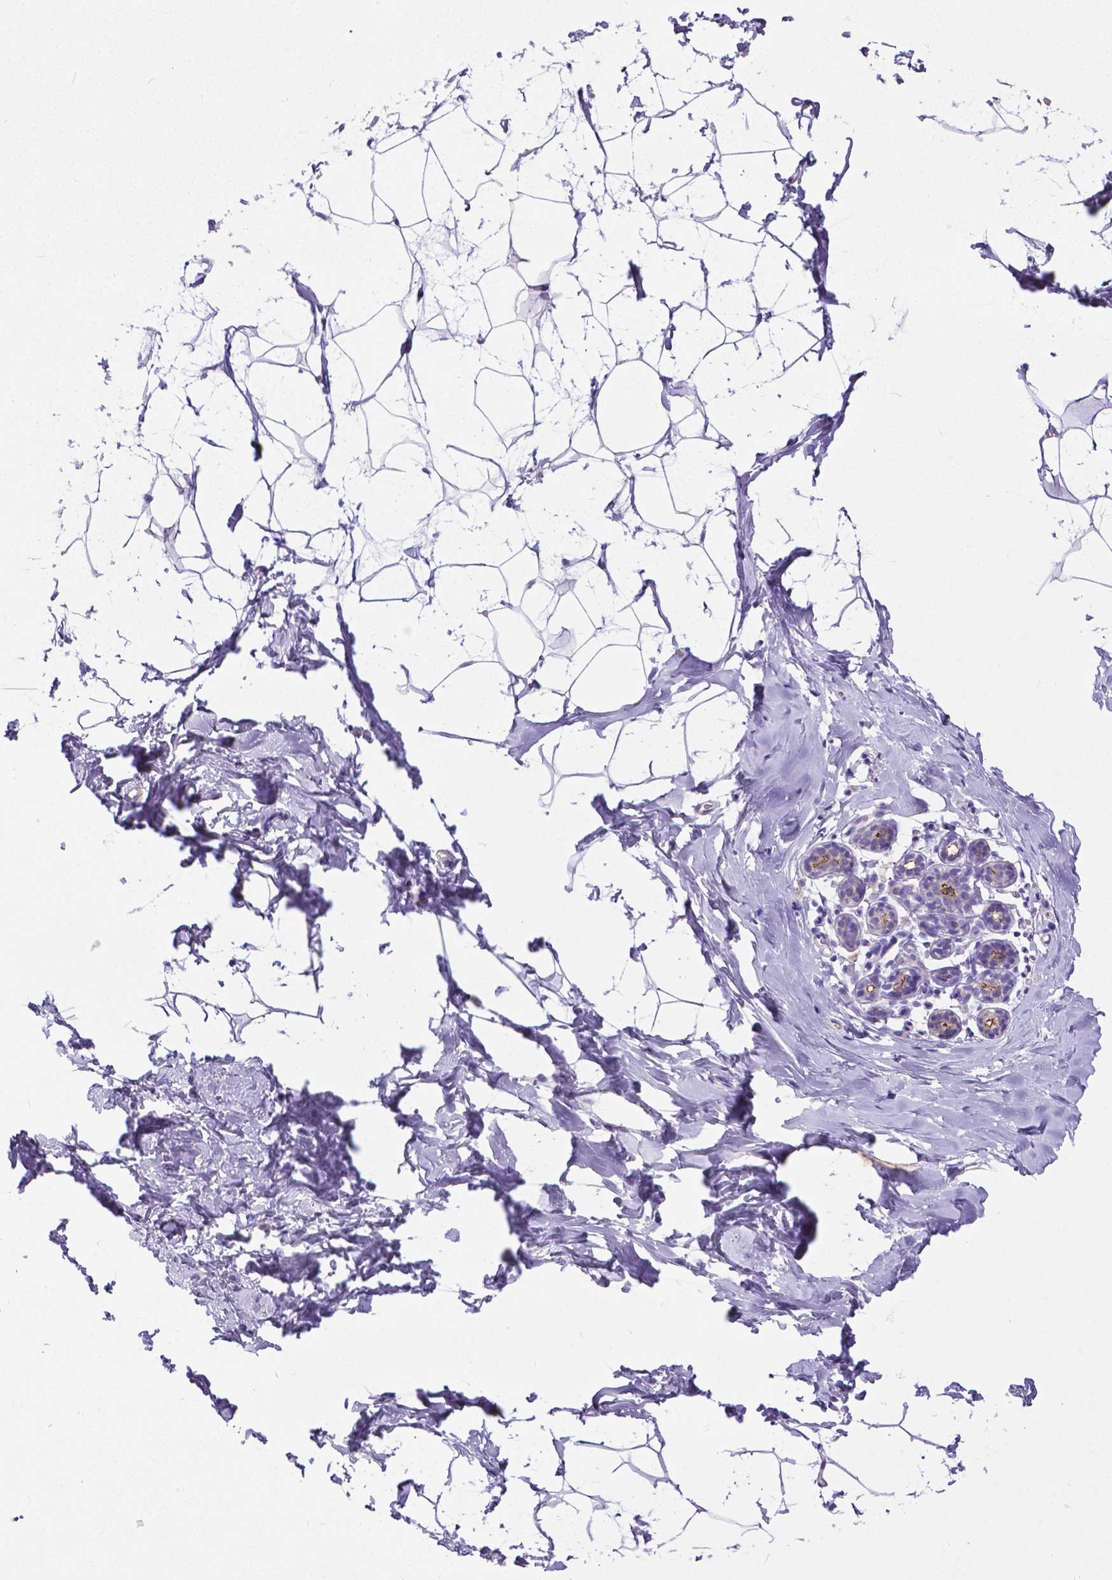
{"staining": {"intensity": "negative", "quantity": "none", "location": "none"}, "tissue": "breast", "cell_type": "Adipocytes", "image_type": "normal", "snomed": [{"axis": "morphology", "description": "Normal tissue, NOS"}, {"axis": "topography", "description": "Breast"}], "caption": "Breast stained for a protein using IHC reveals no expression adipocytes.", "gene": "OCLN", "patient": {"sex": "female", "age": 32}}